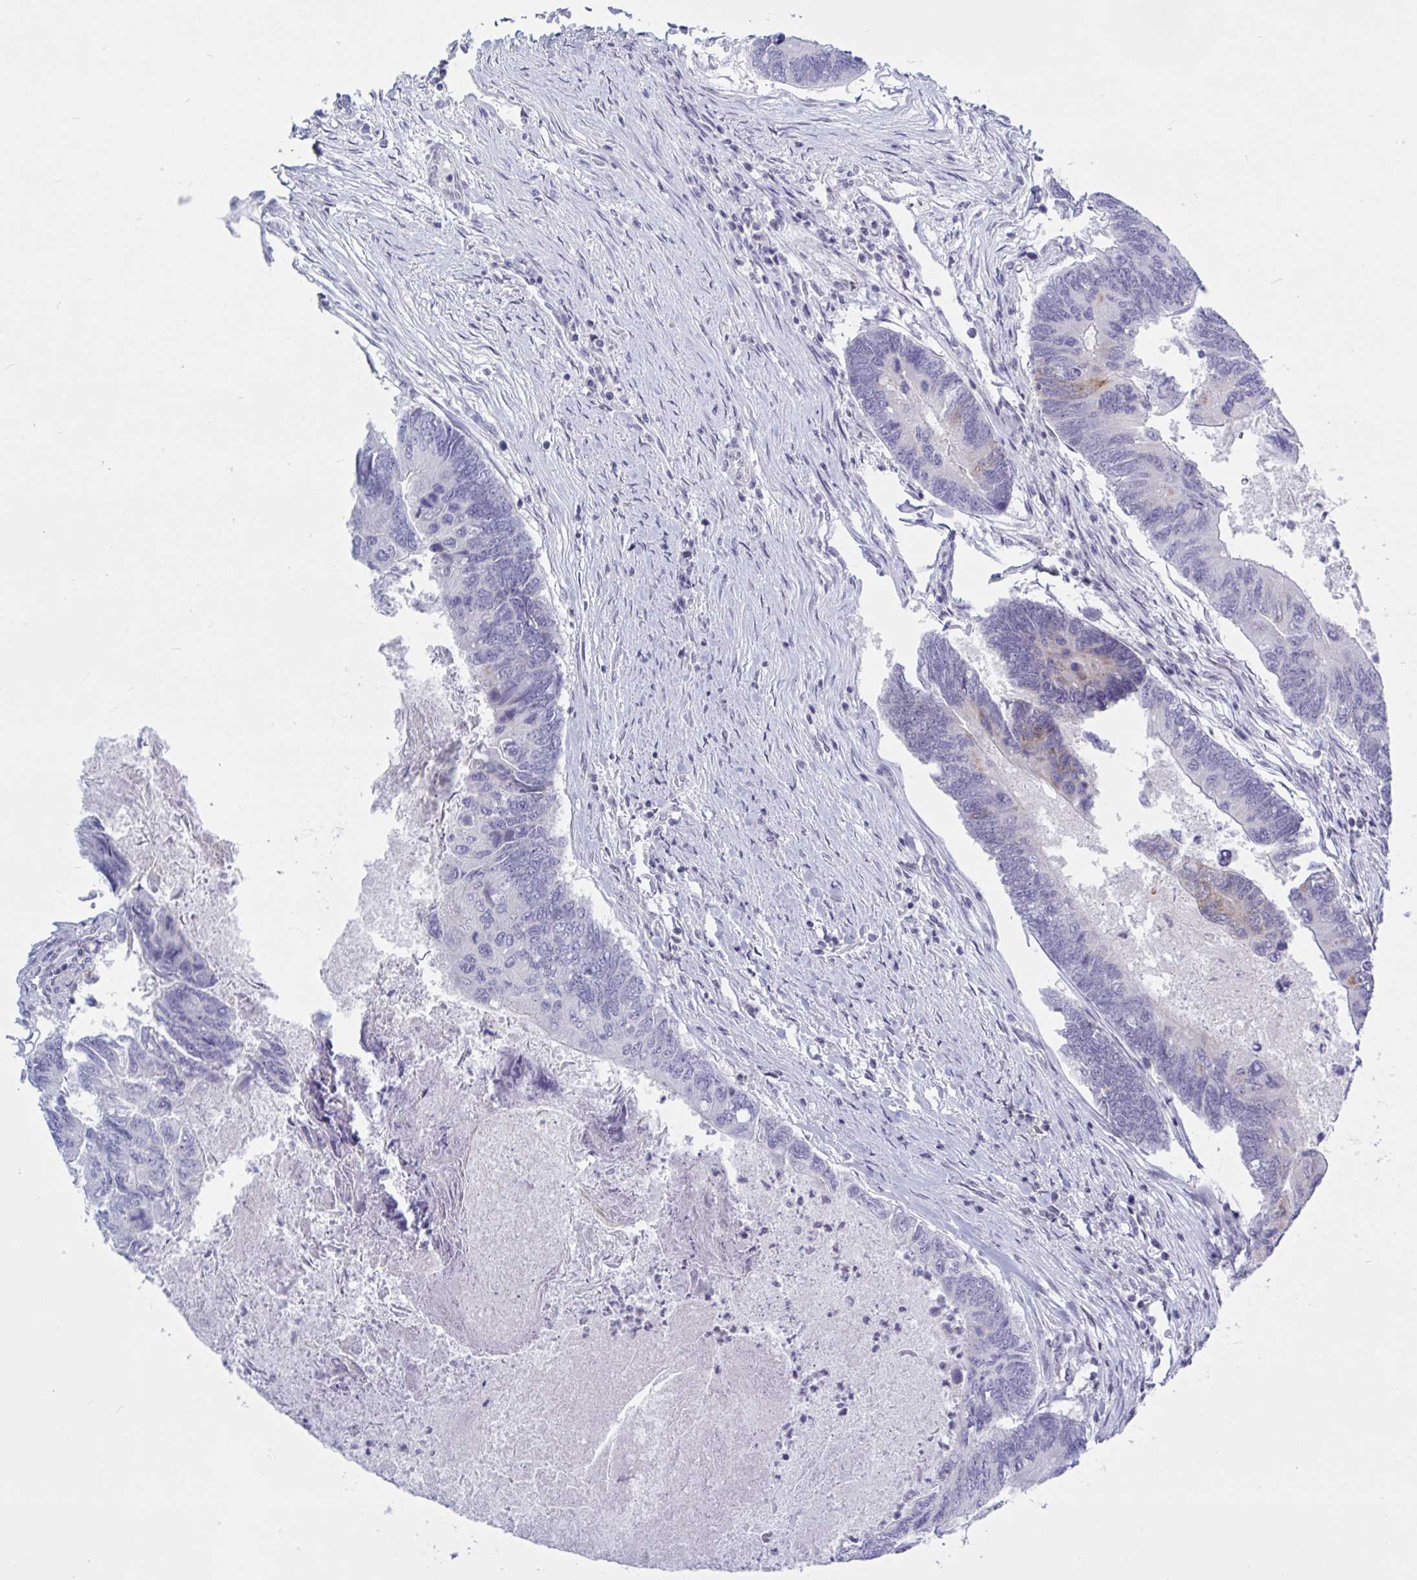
{"staining": {"intensity": "negative", "quantity": "none", "location": "none"}, "tissue": "colorectal cancer", "cell_type": "Tumor cells", "image_type": "cancer", "snomed": [{"axis": "morphology", "description": "Adenocarcinoma, NOS"}, {"axis": "topography", "description": "Colon"}], "caption": "An IHC photomicrograph of colorectal cancer is shown. There is no staining in tumor cells of colorectal cancer.", "gene": "TANK", "patient": {"sex": "female", "age": 67}}